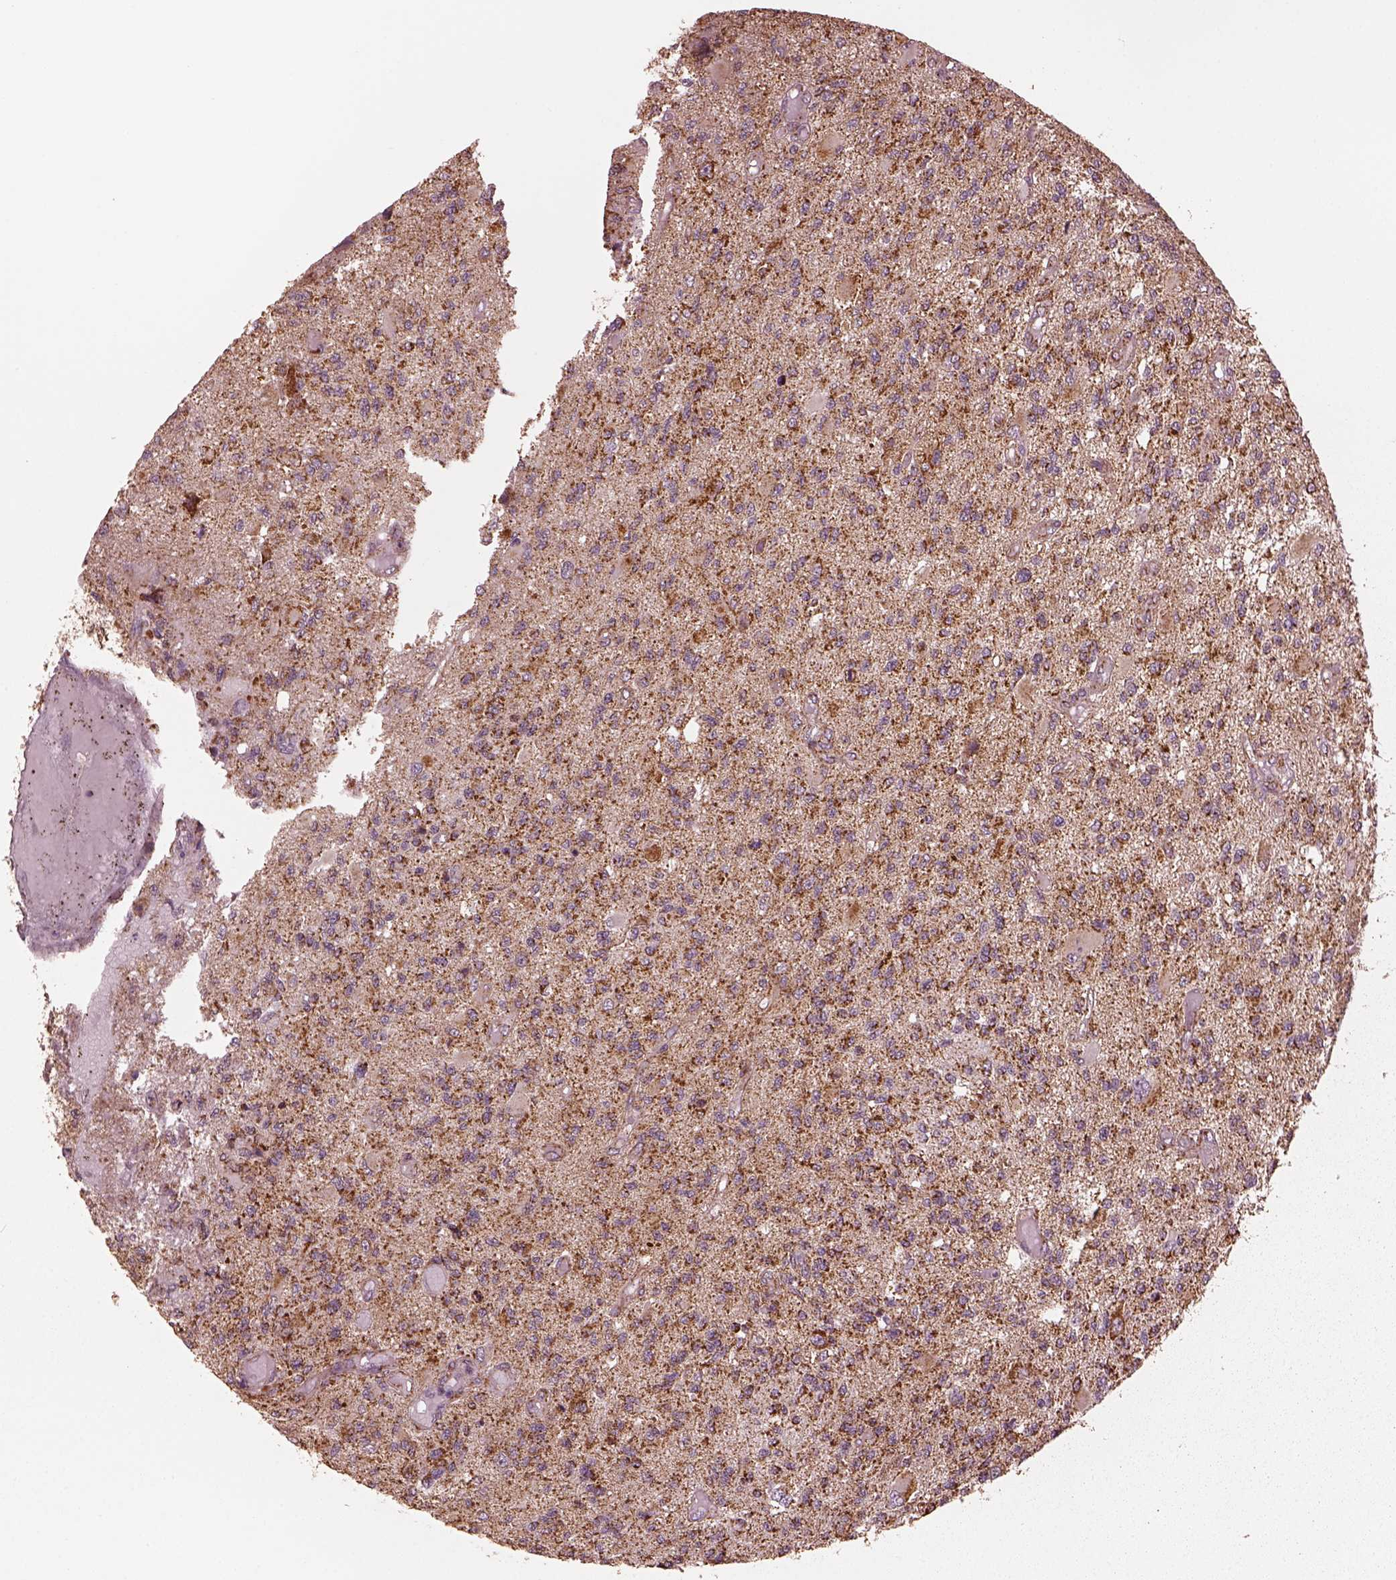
{"staining": {"intensity": "moderate", "quantity": "25%-75%", "location": "cytoplasmic/membranous"}, "tissue": "glioma", "cell_type": "Tumor cells", "image_type": "cancer", "snomed": [{"axis": "morphology", "description": "Glioma, malignant, High grade"}, {"axis": "topography", "description": "Brain"}], "caption": "Glioma was stained to show a protein in brown. There is medium levels of moderate cytoplasmic/membranous staining in approximately 25%-75% of tumor cells.", "gene": "NDUFB10", "patient": {"sex": "female", "age": 63}}